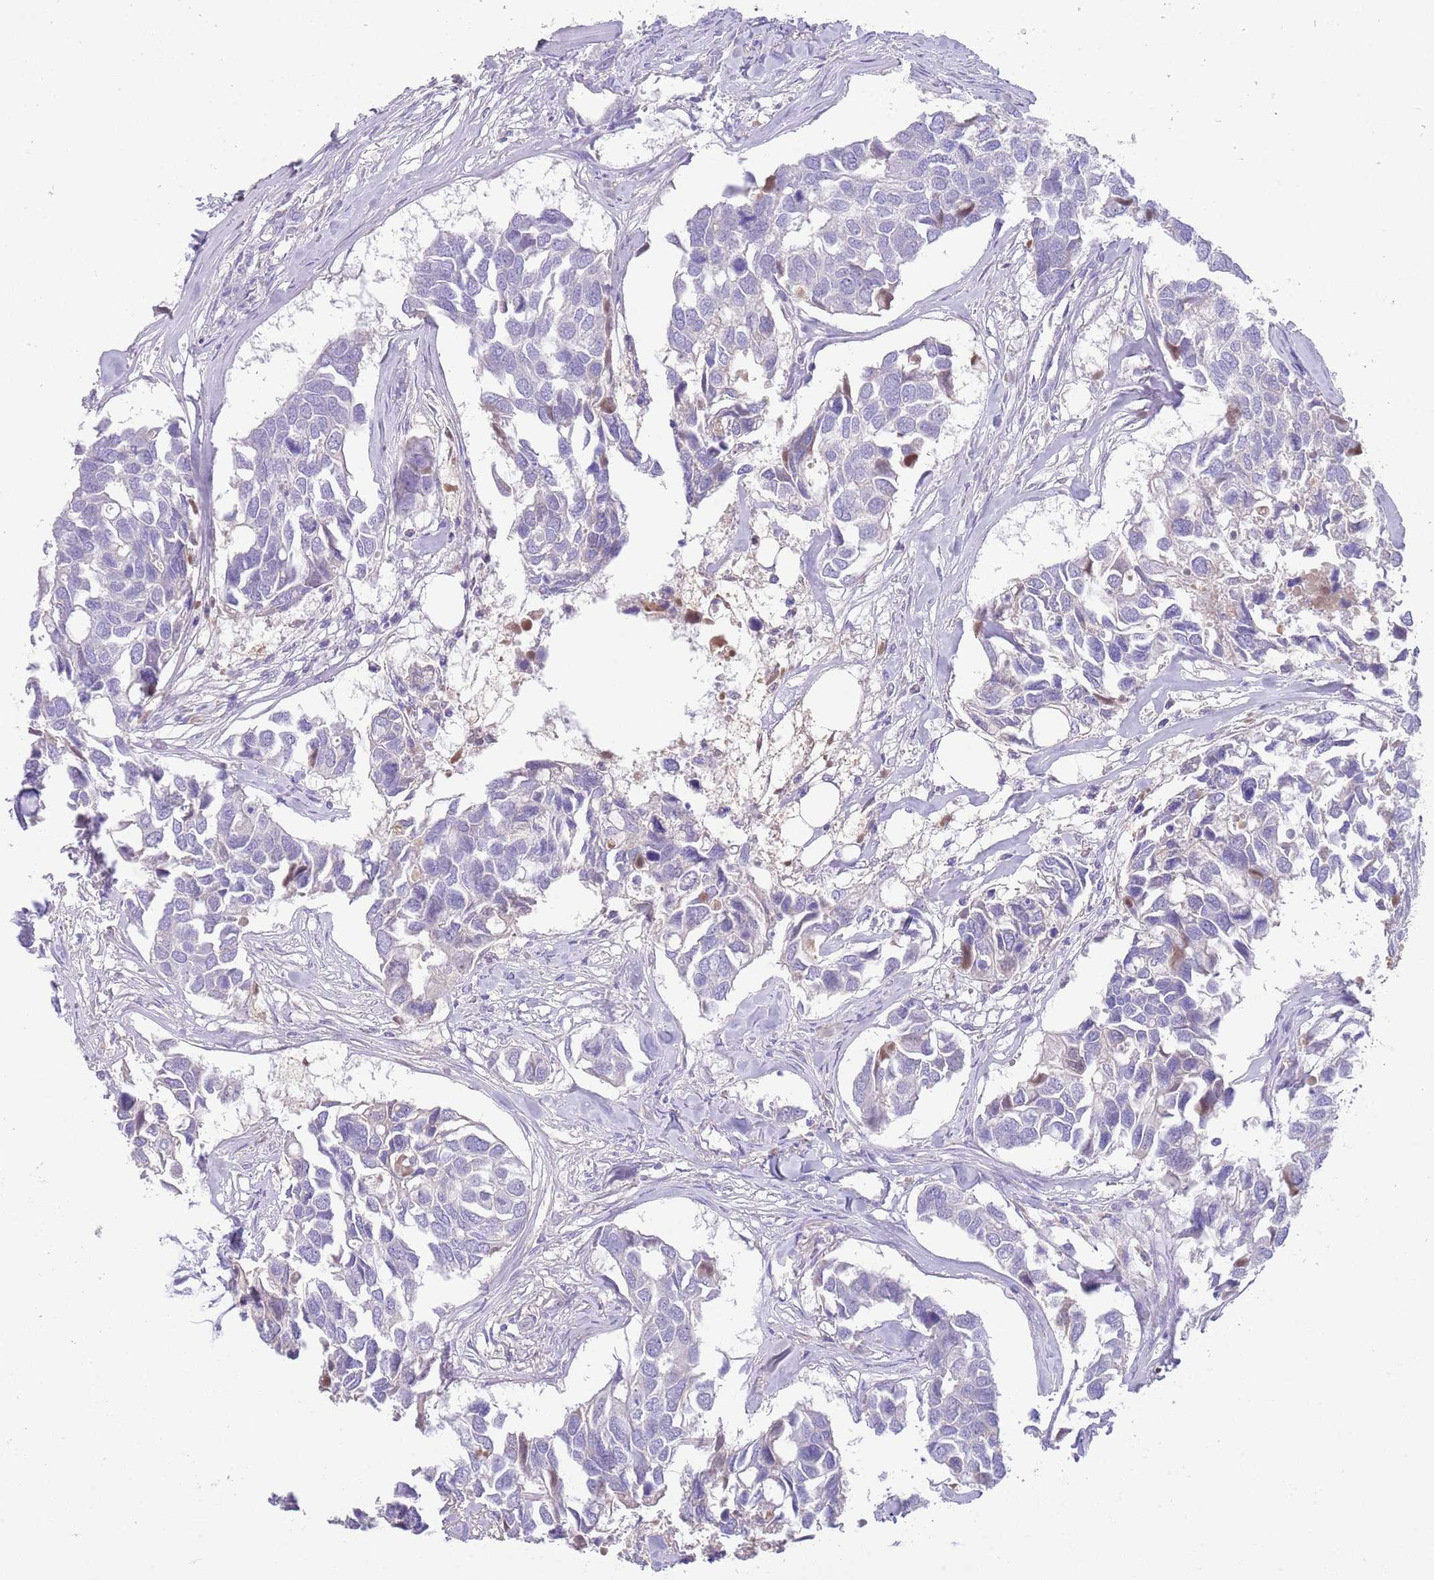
{"staining": {"intensity": "weak", "quantity": "<25%", "location": "cytoplasmic/membranous"}, "tissue": "breast cancer", "cell_type": "Tumor cells", "image_type": "cancer", "snomed": [{"axis": "morphology", "description": "Duct carcinoma"}, {"axis": "topography", "description": "Breast"}], "caption": "This is an immunohistochemistry (IHC) photomicrograph of human invasive ductal carcinoma (breast). There is no positivity in tumor cells.", "gene": "IGFL4", "patient": {"sex": "female", "age": 83}}